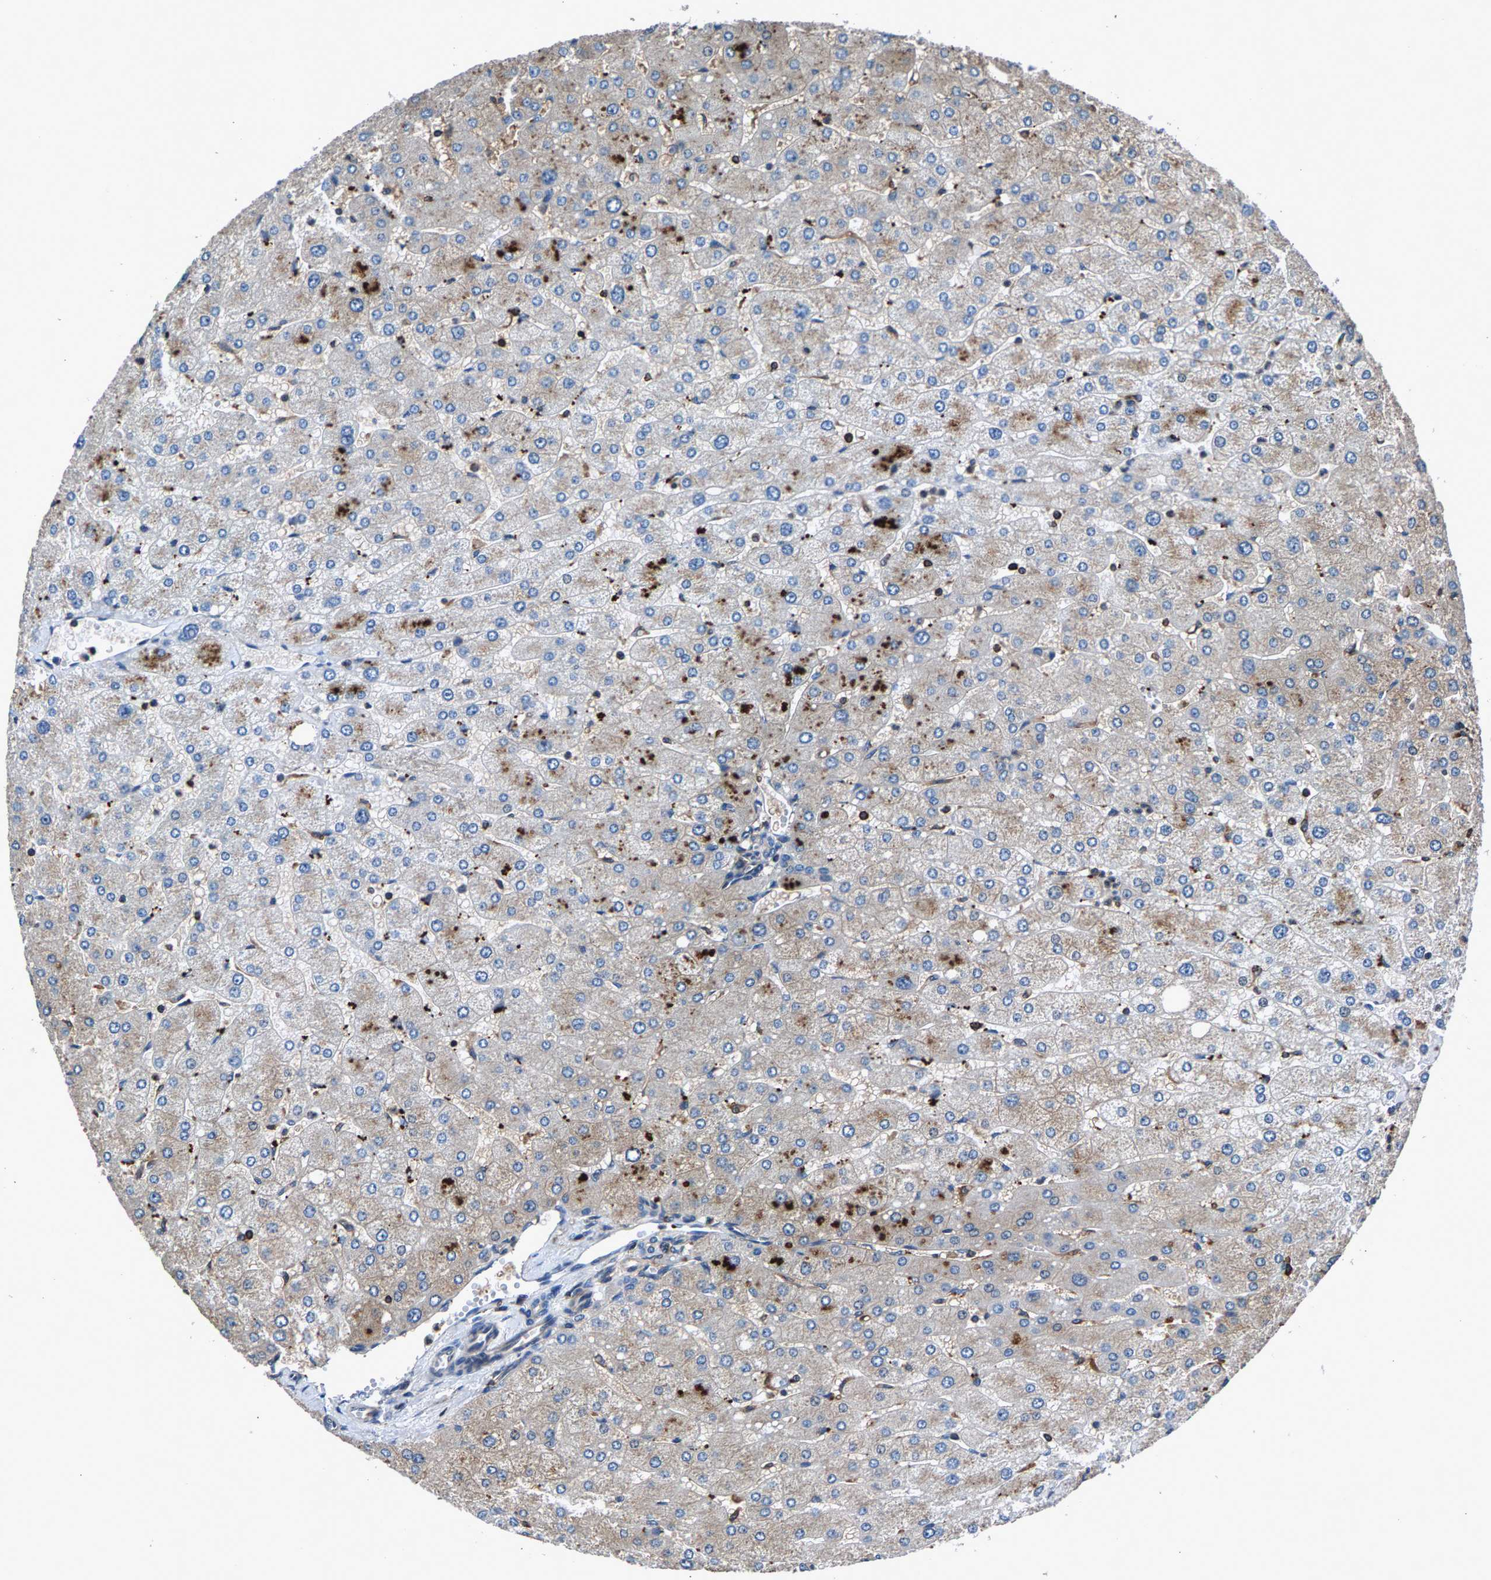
{"staining": {"intensity": "weak", "quantity": "<25%", "location": "cytoplasmic/membranous"}, "tissue": "liver", "cell_type": "Cholangiocytes", "image_type": "normal", "snomed": [{"axis": "morphology", "description": "Normal tissue, NOS"}, {"axis": "topography", "description": "Liver"}], "caption": "High power microscopy histopathology image of an immunohistochemistry (IHC) image of unremarkable liver, revealing no significant staining in cholangiocytes.", "gene": "LPCAT1", "patient": {"sex": "male", "age": 55}}